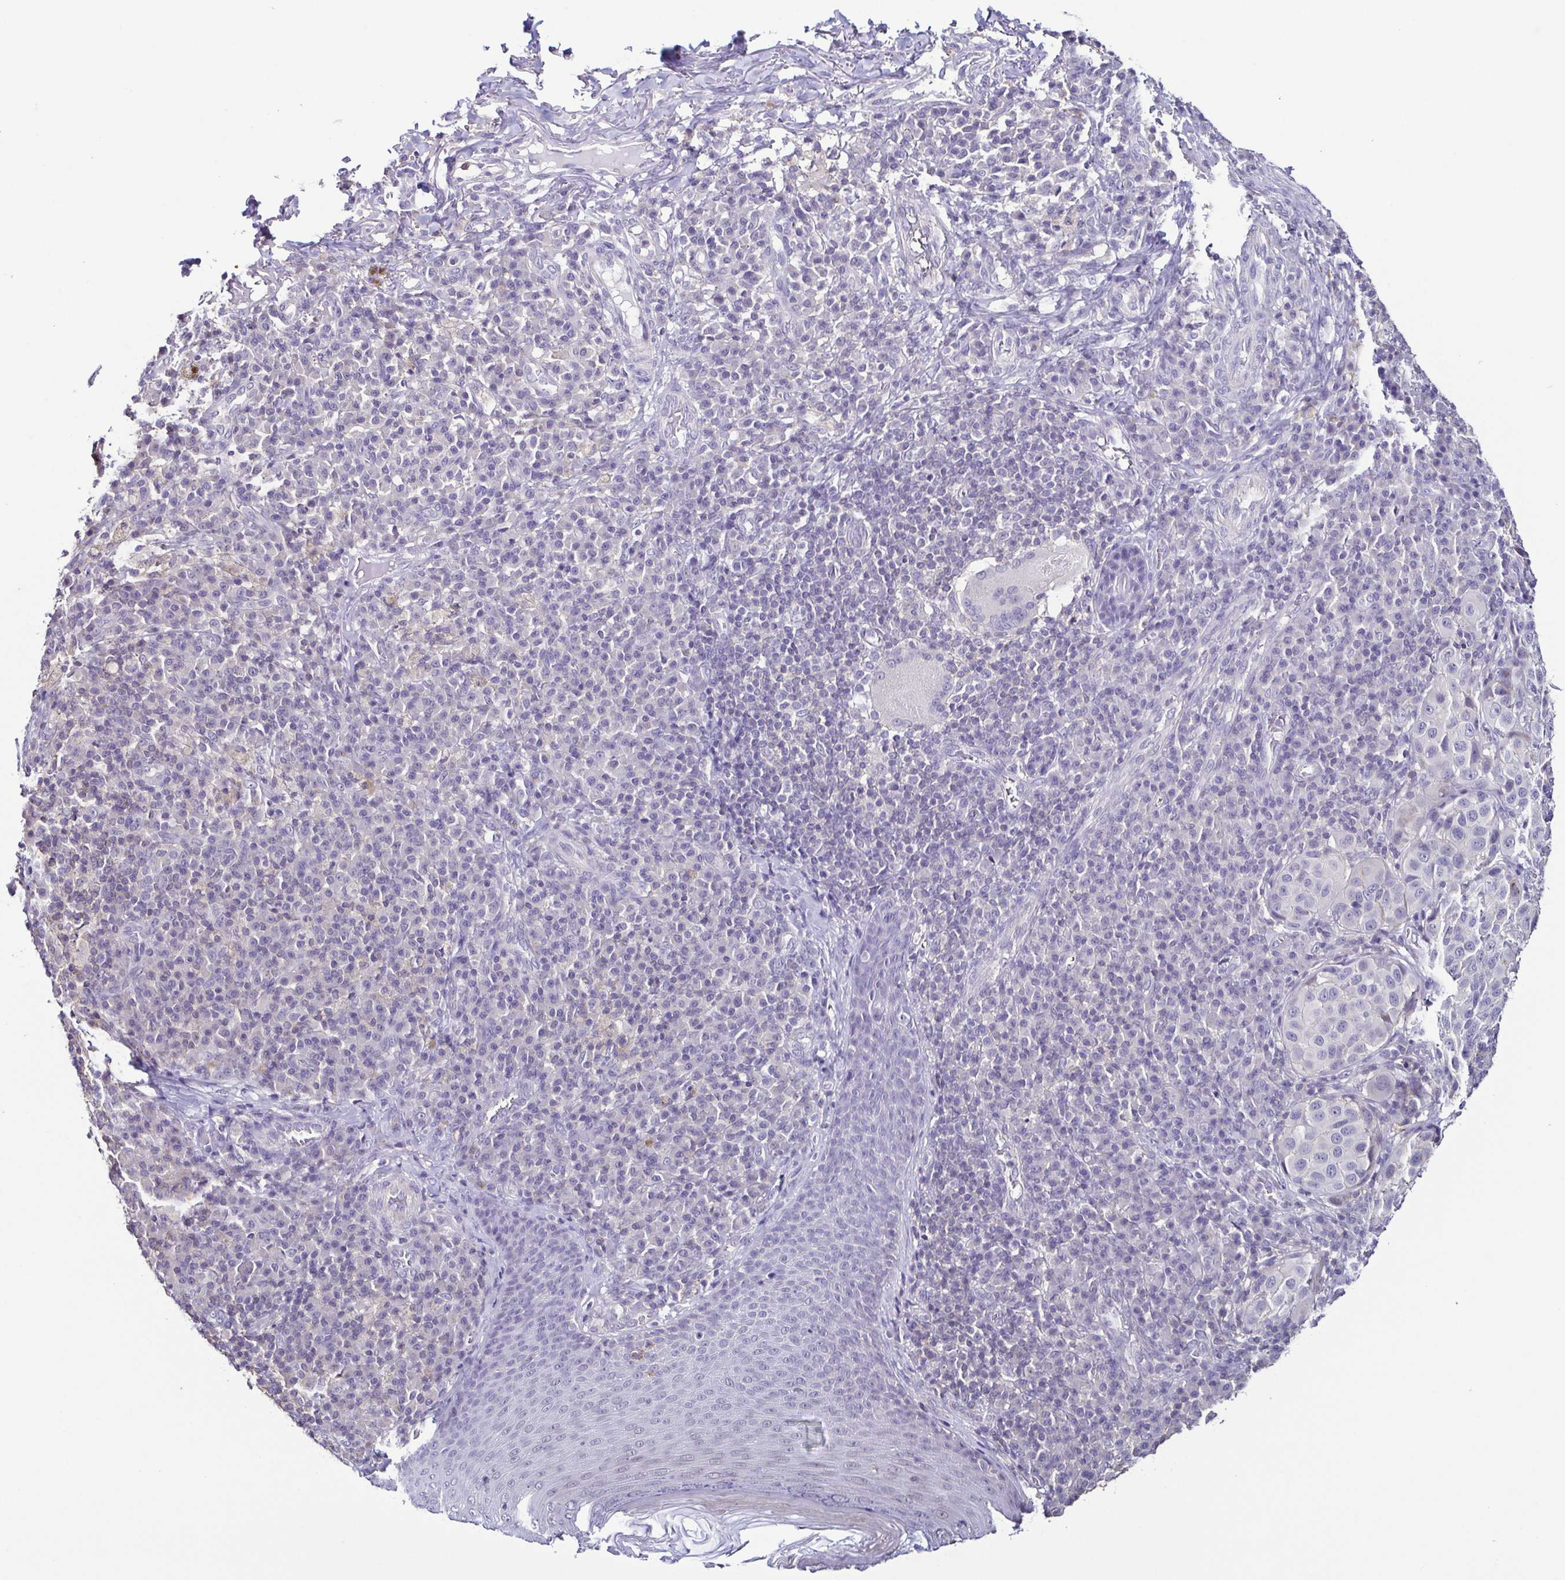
{"staining": {"intensity": "negative", "quantity": "none", "location": "none"}, "tissue": "melanoma", "cell_type": "Tumor cells", "image_type": "cancer", "snomed": [{"axis": "morphology", "description": "Malignant melanoma, NOS"}, {"axis": "topography", "description": "Skin"}], "caption": "There is no significant positivity in tumor cells of malignant melanoma. (Brightfield microscopy of DAB (3,3'-diaminobenzidine) IHC at high magnification).", "gene": "TNNT2", "patient": {"sex": "male", "age": 38}}